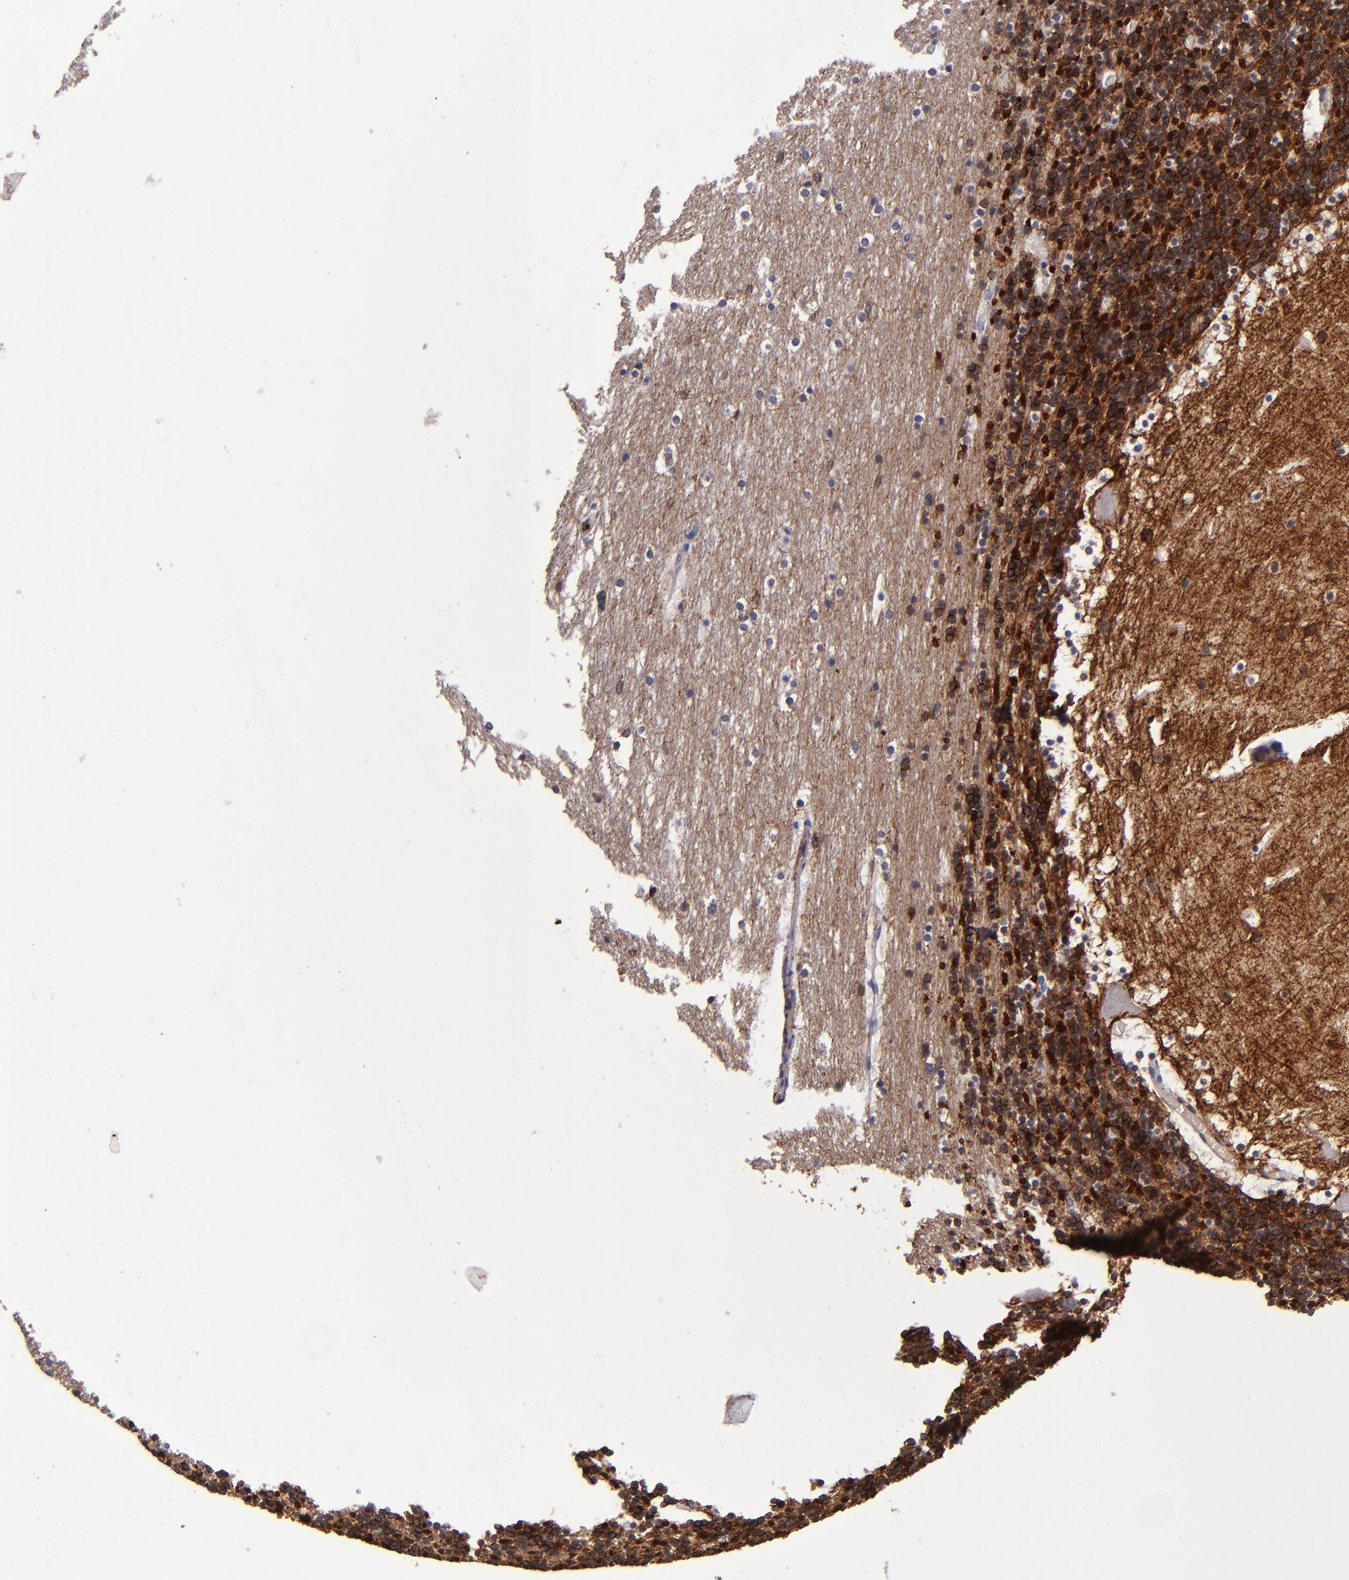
{"staining": {"intensity": "strong", "quantity": ">75%", "location": "cytoplasmic/membranous"}, "tissue": "cerebellum", "cell_type": "Cells in granular layer", "image_type": "normal", "snomed": [{"axis": "morphology", "description": "Normal tissue, NOS"}, {"axis": "topography", "description": "Cerebellum"}], "caption": "The photomicrograph demonstrates staining of unremarkable cerebellum, revealing strong cytoplasmic/membranous protein staining (brown color) within cells in granular layer.", "gene": "SIRPA", "patient": {"sex": "male", "age": 45}}